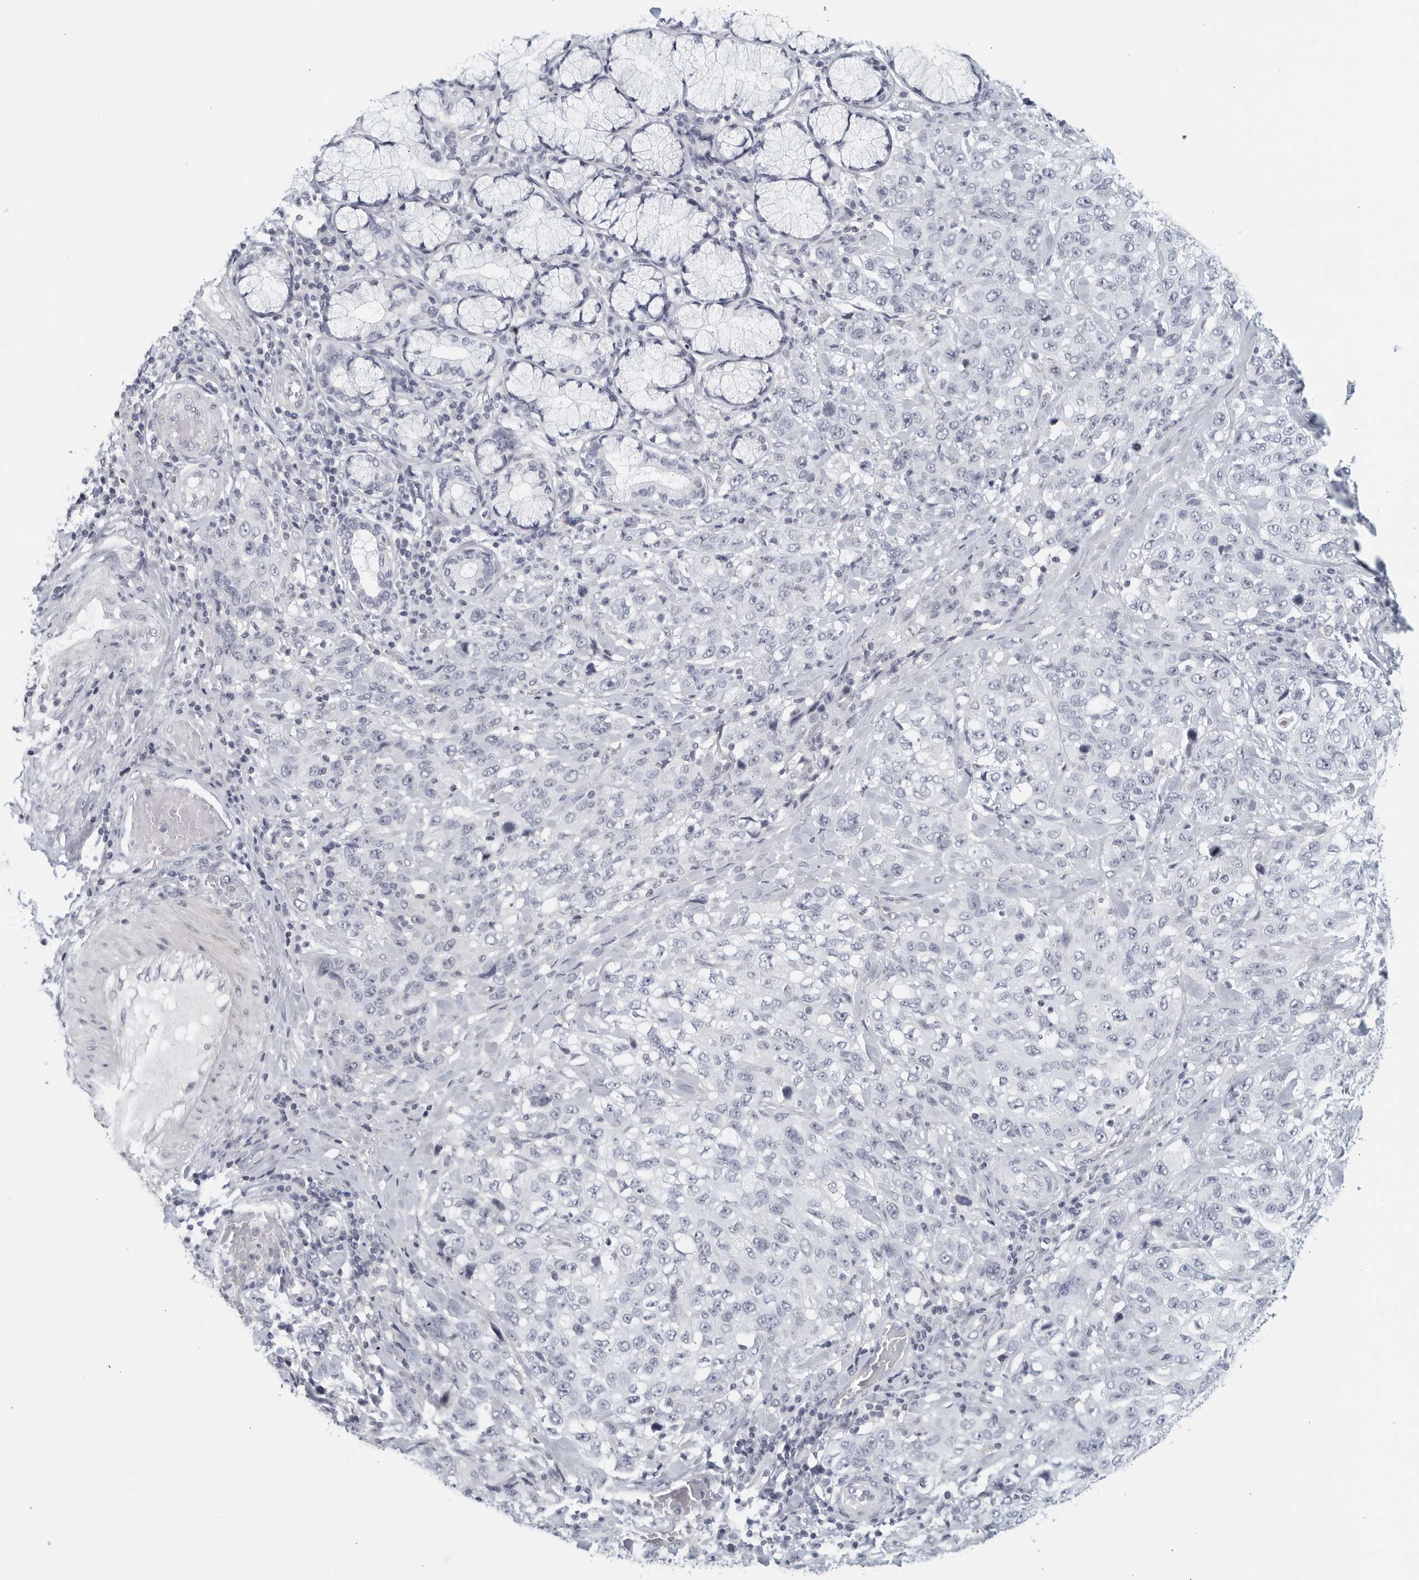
{"staining": {"intensity": "negative", "quantity": "none", "location": "none"}, "tissue": "stomach cancer", "cell_type": "Tumor cells", "image_type": "cancer", "snomed": [{"axis": "morphology", "description": "Adenocarcinoma, NOS"}, {"axis": "topography", "description": "Stomach"}], "caption": "There is no significant expression in tumor cells of adenocarcinoma (stomach). Nuclei are stained in blue.", "gene": "MATN1", "patient": {"sex": "male", "age": 48}}